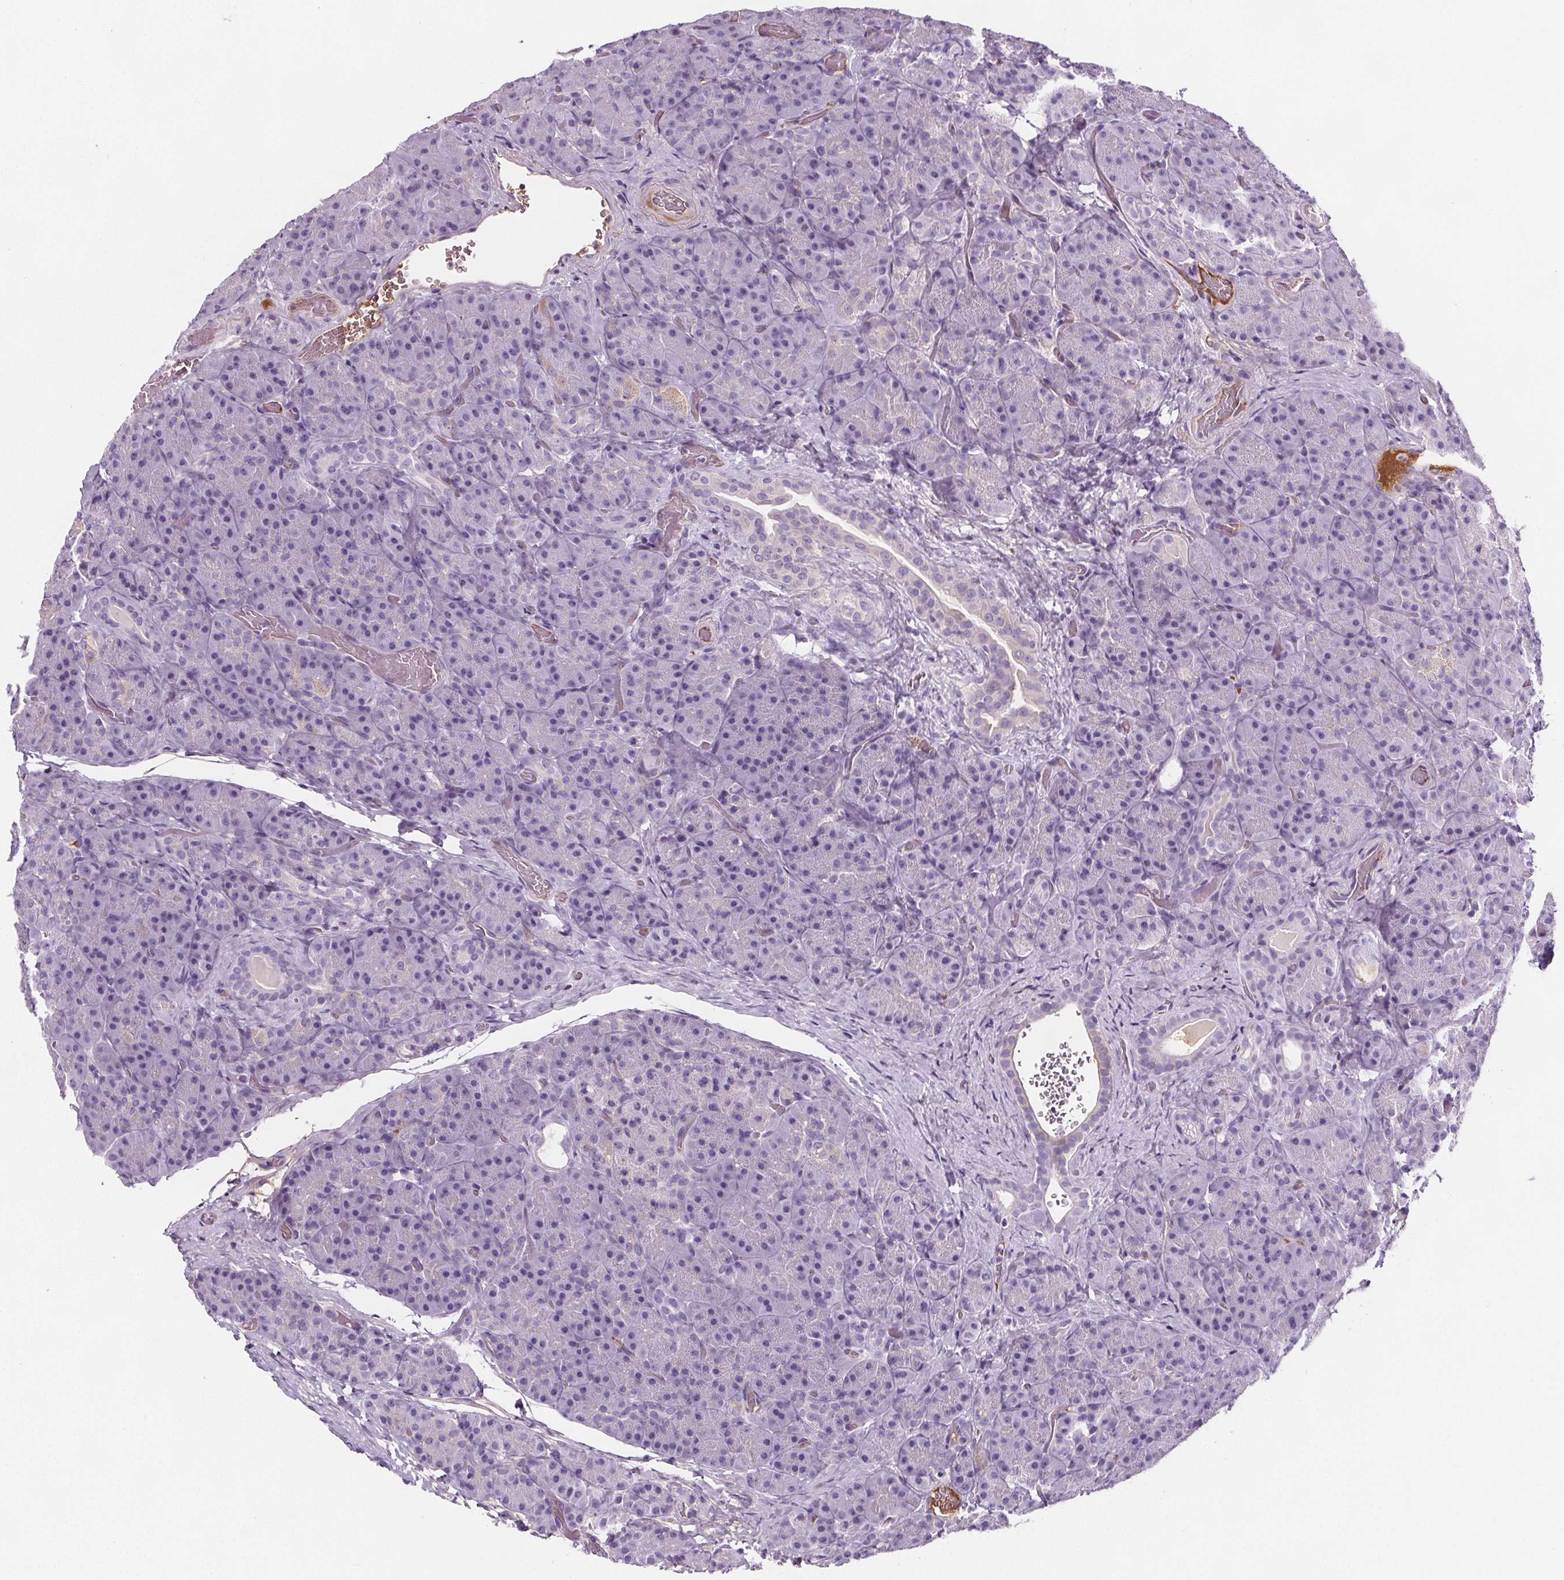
{"staining": {"intensity": "negative", "quantity": "none", "location": "none"}, "tissue": "pancreas", "cell_type": "Exocrine glandular cells", "image_type": "normal", "snomed": [{"axis": "morphology", "description": "Normal tissue, NOS"}, {"axis": "topography", "description": "Pancreas"}], "caption": "This is a image of IHC staining of benign pancreas, which shows no staining in exocrine glandular cells.", "gene": "CD5L", "patient": {"sex": "male", "age": 57}}